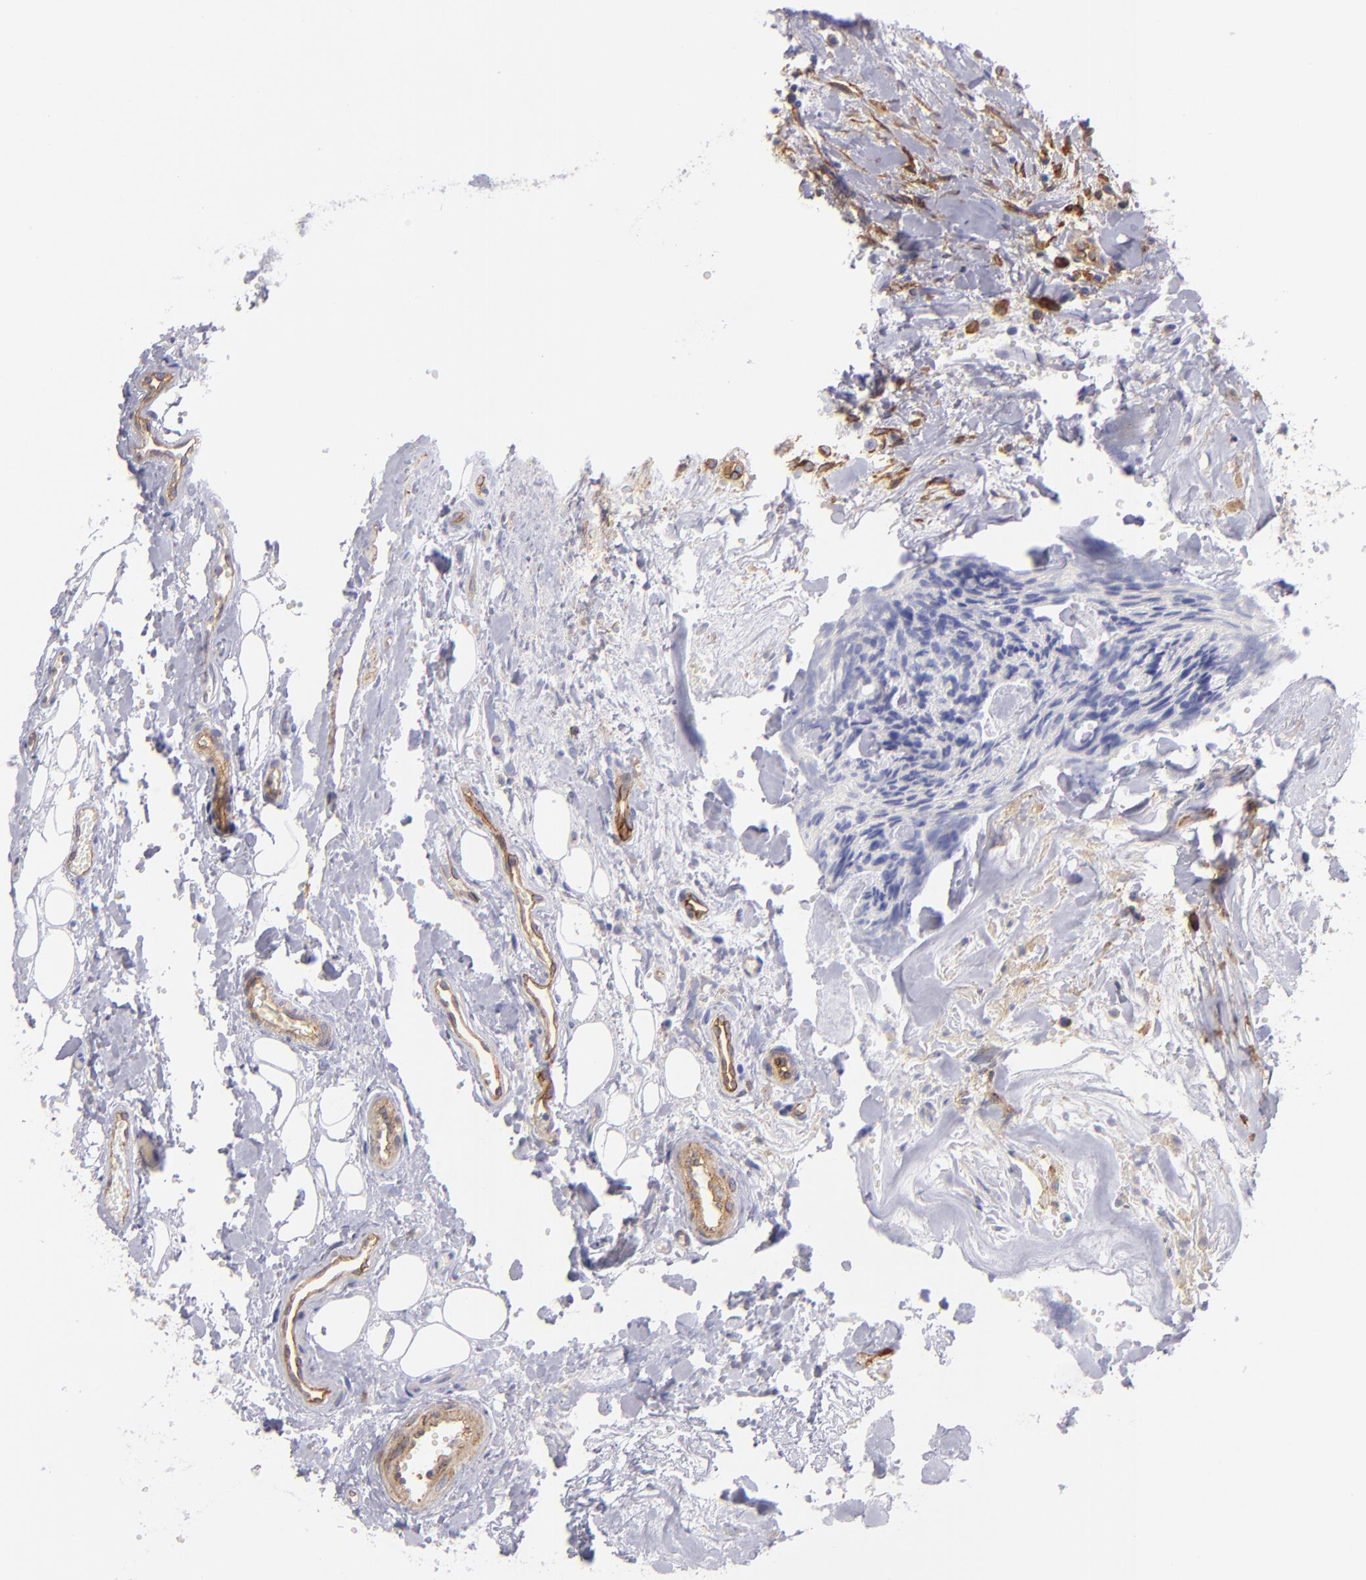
{"staining": {"intensity": "negative", "quantity": "none", "location": "none"}, "tissue": "head and neck cancer", "cell_type": "Tumor cells", "image_type": "cancer", "snomed": [{"axis": "morphology", "description": "Squamous cell carcinoma, NOS"}, {"axis": "topography", "description": "Salivary gland"}, {"axis": "topography", "description": "Head-Neck"}], "caption": "DAB (3,3'-diaminobenzidine) immunohistochemical staining of head and neck squamous cell carcinoma exhibits no significant positivity in tumor cells.", "gene": "ENTPD1", "patient": {"sex": "male", "age": 70}}